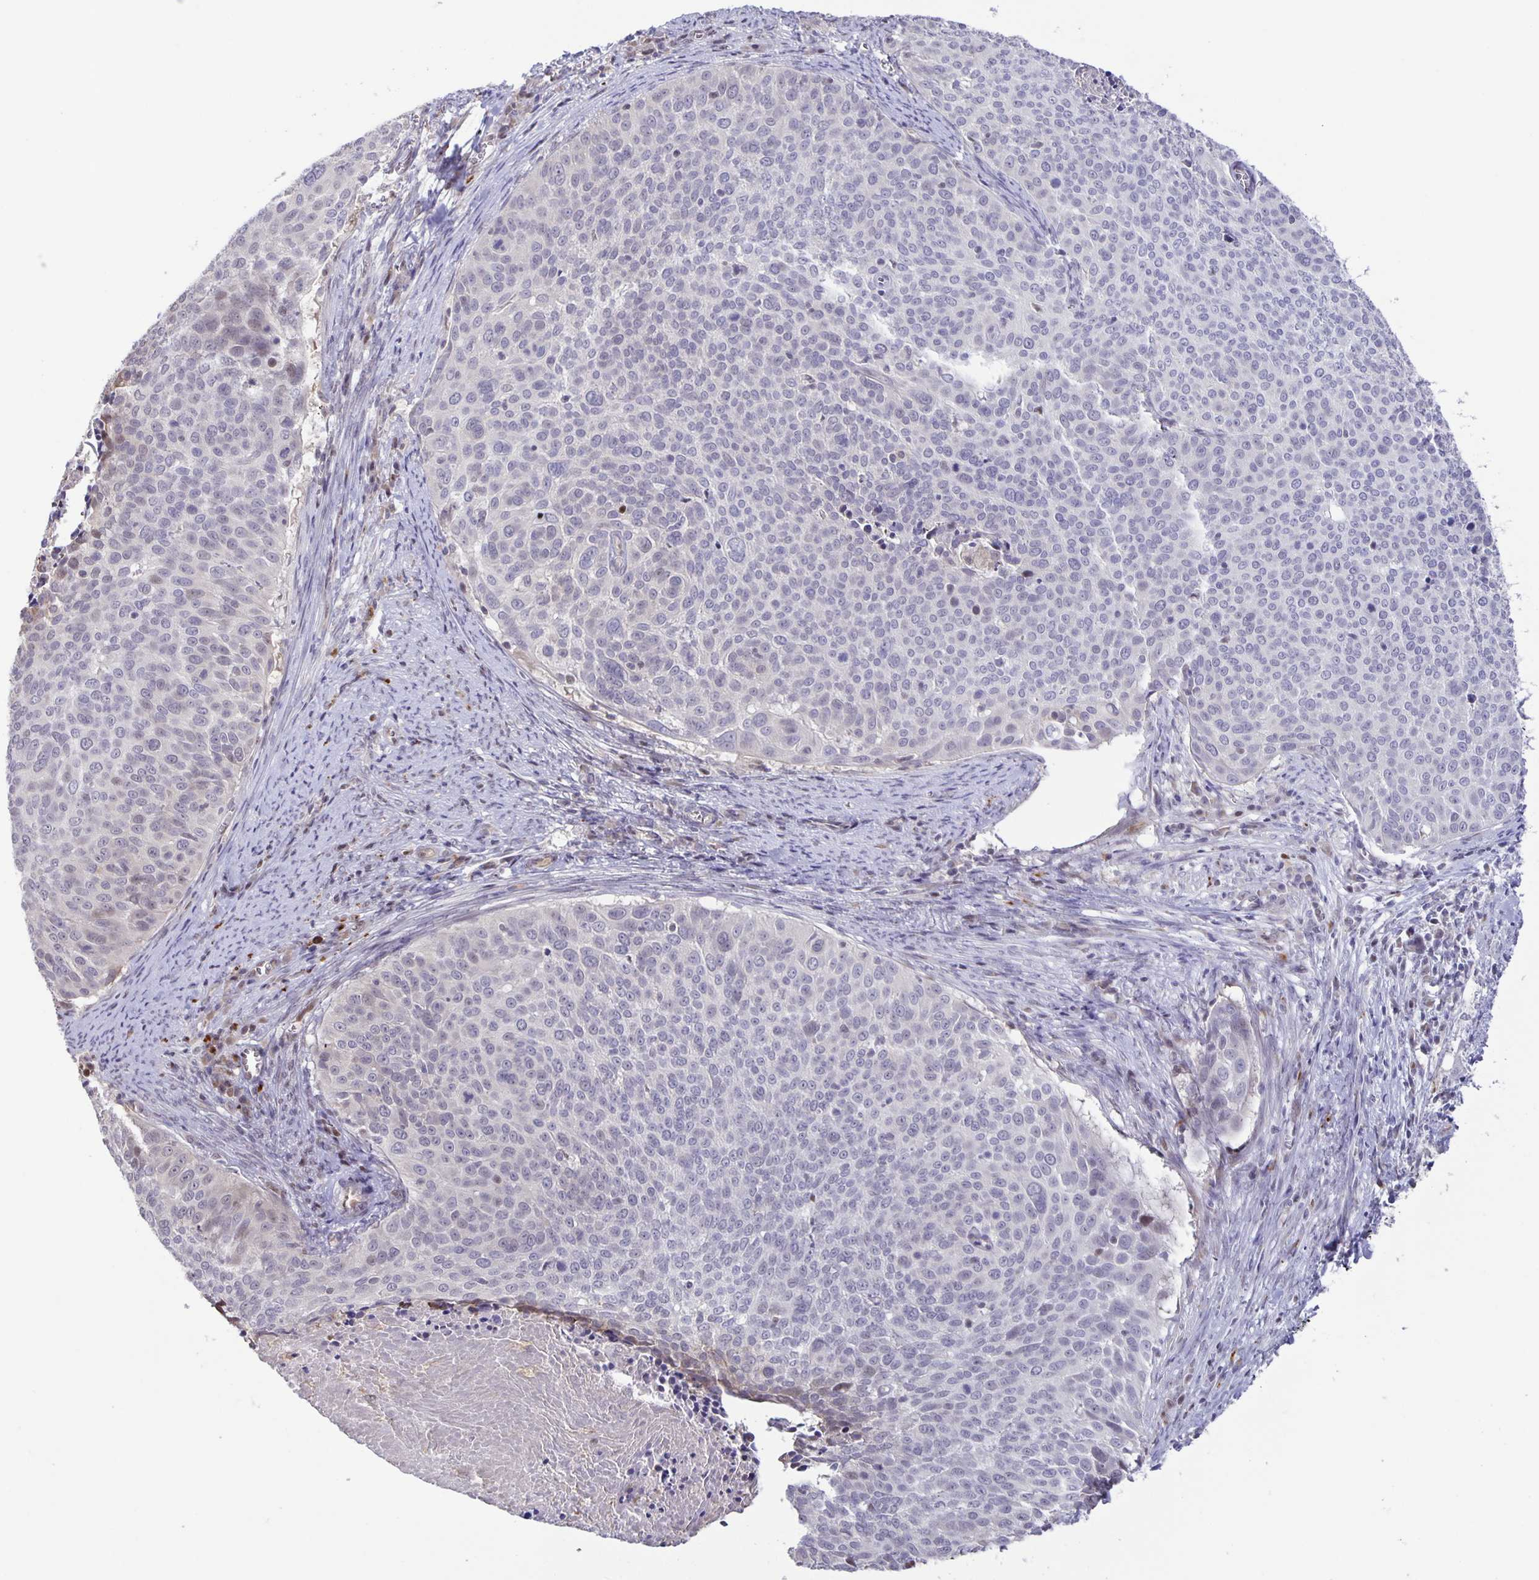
{"staining": {"intensity": "negative", "quantity": "none", "location": "none"}, "tissue": "cervical cancer", "cell_type": "Tumor cells", "image_type": "cancer", "snomed": [{"axis": "morphology", "description": "Squamous cell carcinoma, NOS"}, {"axis": "topography", "description": "Cervix"}], "caption": "Immunohistochemical staining of human cervical cancer (squamous cell carcinoma) reveals no significant staining in tumor cells.", "gene": "MAPK12", "patient": {"sex": "female", "age": 39}}